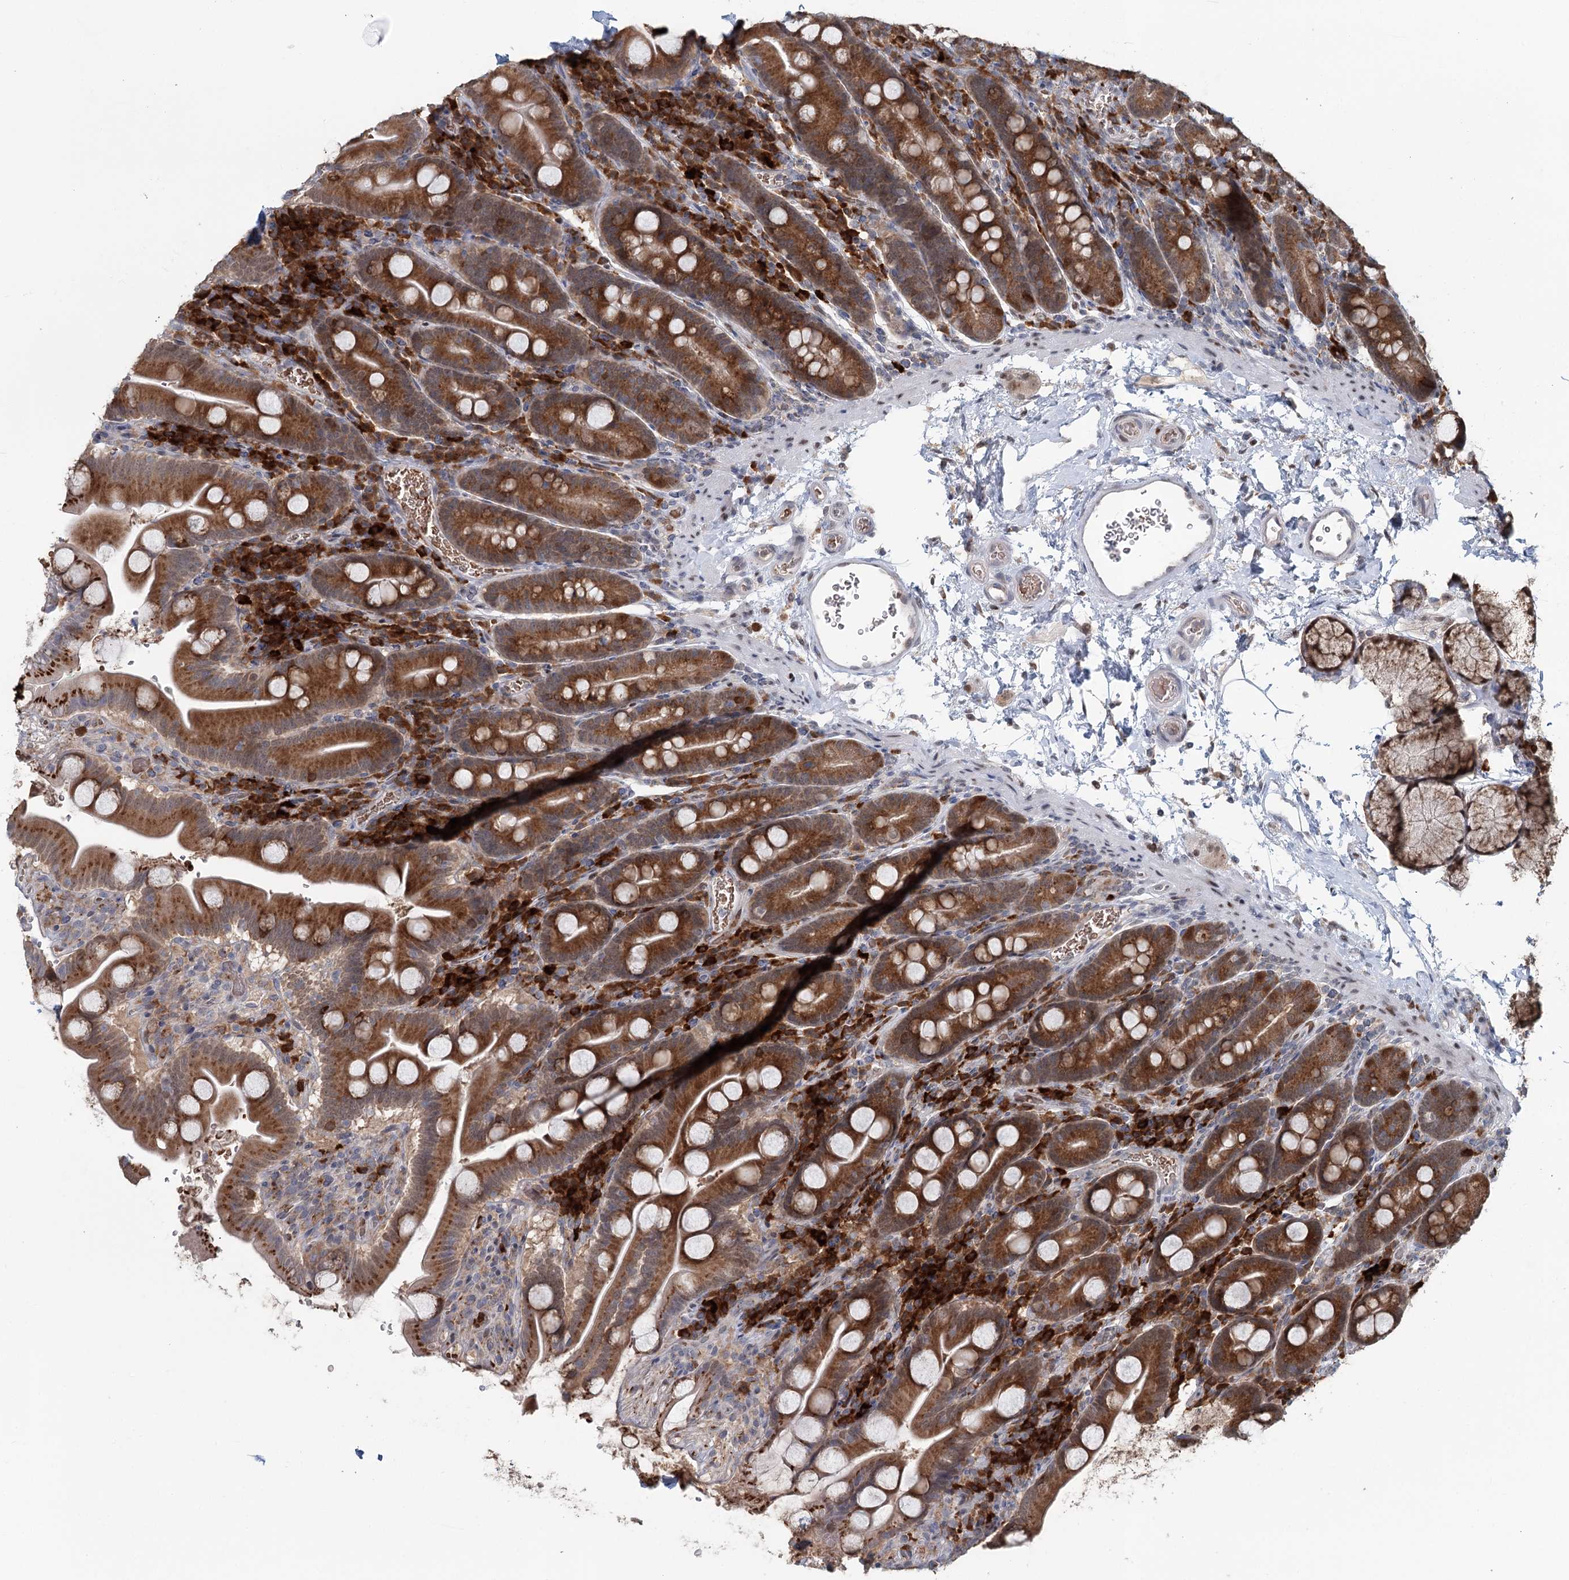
{"staining": {"intensity": "strong", "quantity": ">75%", "location": "cytoplasmic/membranous"}, "tissue": "duodenum", "cell_type": "Glandular cells", "image_type": "normal", "snomed": [{"axis": "morphology", "description": "Normal tissue, NOS"}, {"axis": "topography", "description": "Duodenum"}], "caption": "Immunohistochemistry of normal human duodenum reveals high levels of strong cytoplasmic/membranous staining in approximately >75% of glandular cells.", "gene": "ADK", "patient": {"sex": "male", "age": 35}}